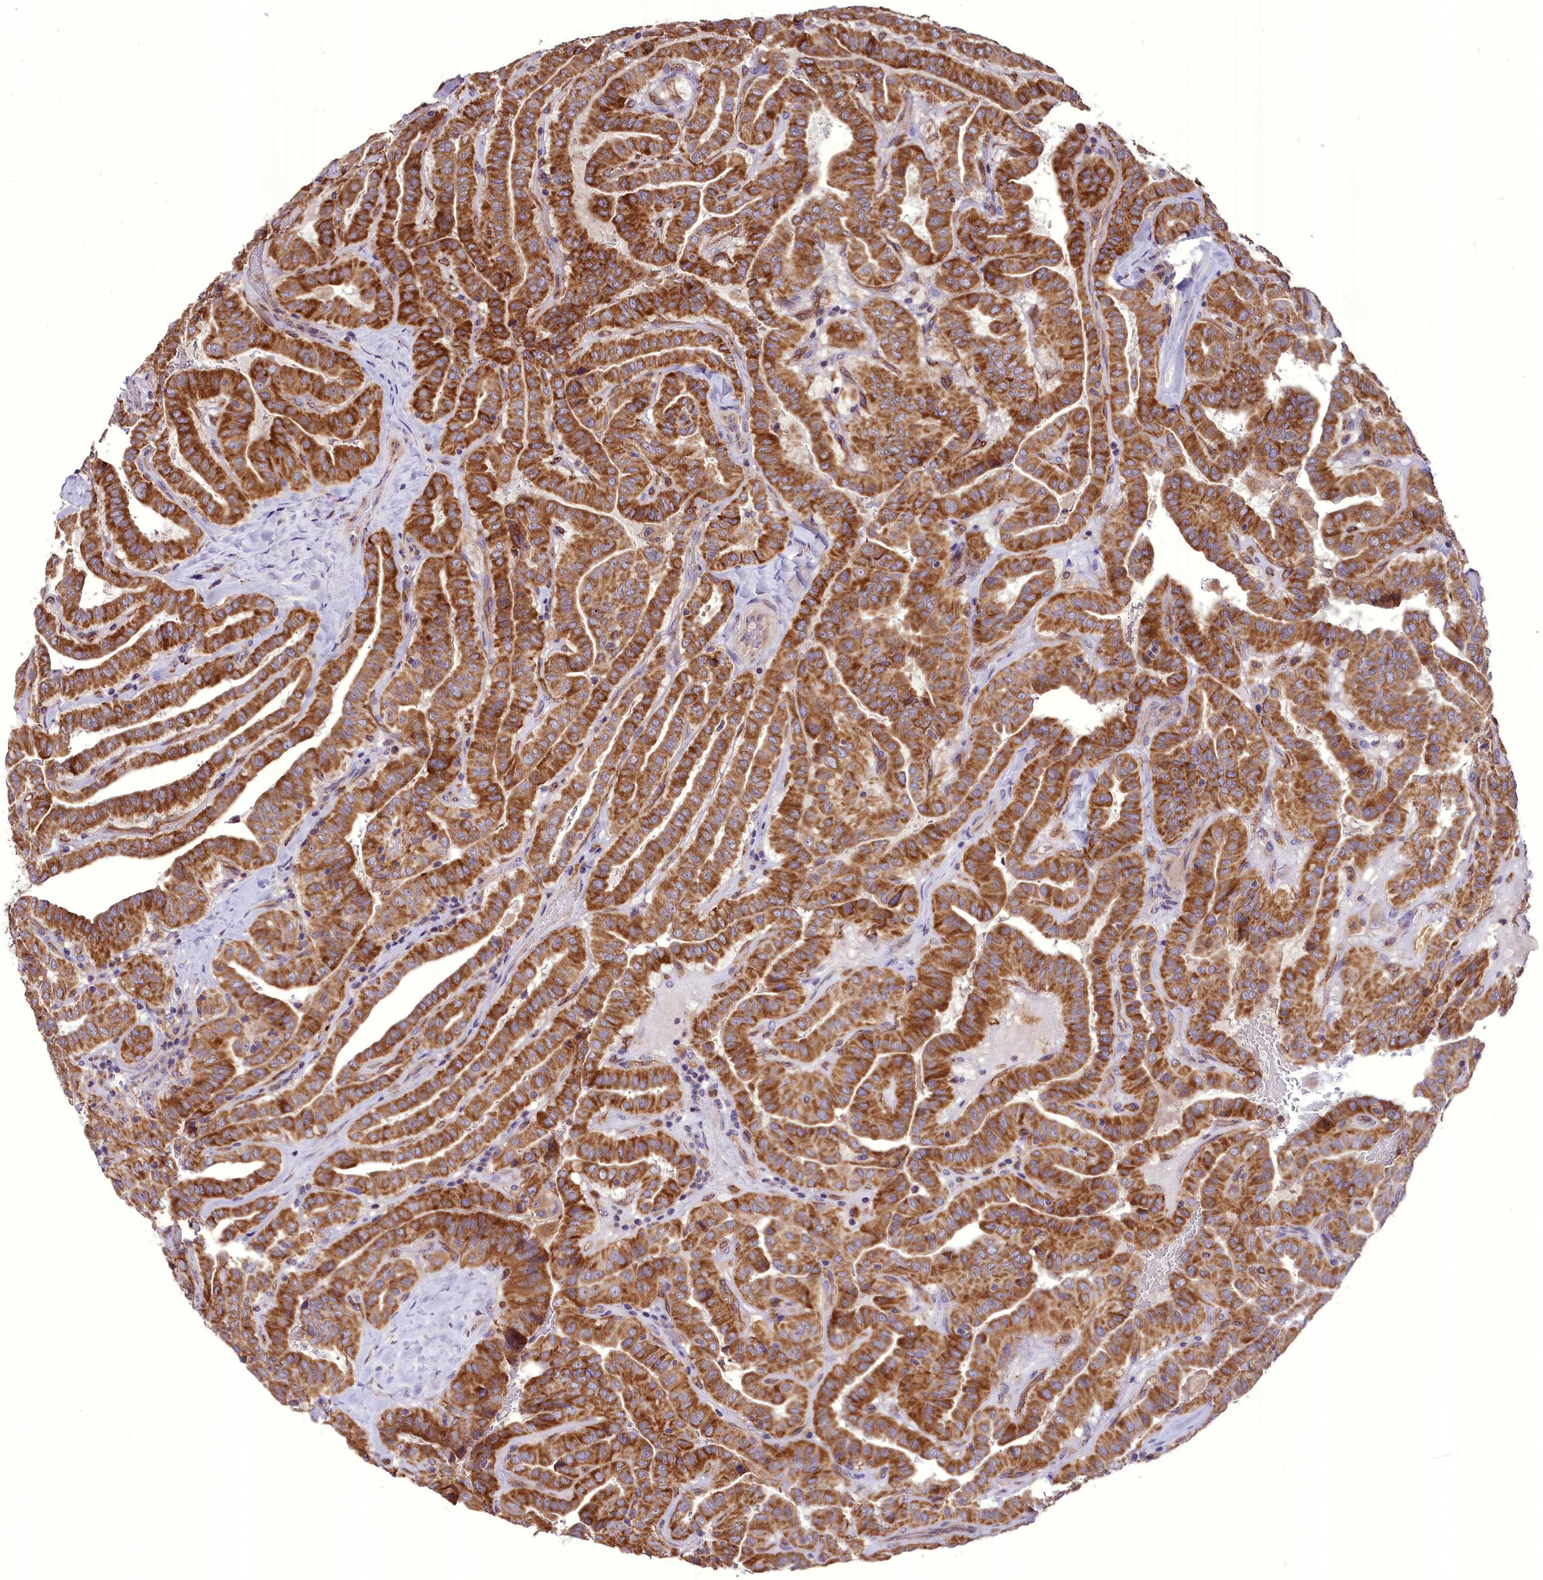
{"staining": {"intensity": "strong", "quantity": ">75%", "location": "cytoplasmic/membranous"}, "tissue": "thyroid cancer", "cell_type": "Tumor cells", "image_type": "cancer", "snomed": [{"axis": "morphology", "description": "Papillary adenocarcinoma, NOS"}, {"axis": "topography", "description": "Thyroid gland"}], "caption": "Protein staining shows strong cytoplasmic/membranous expression in about >75% of tumor cells in thyroid cancer. (IHC, brightfield microscopy, high magnification).", "gene": "DNAJB9", "patient": {"sex": "male", "age": 77}}